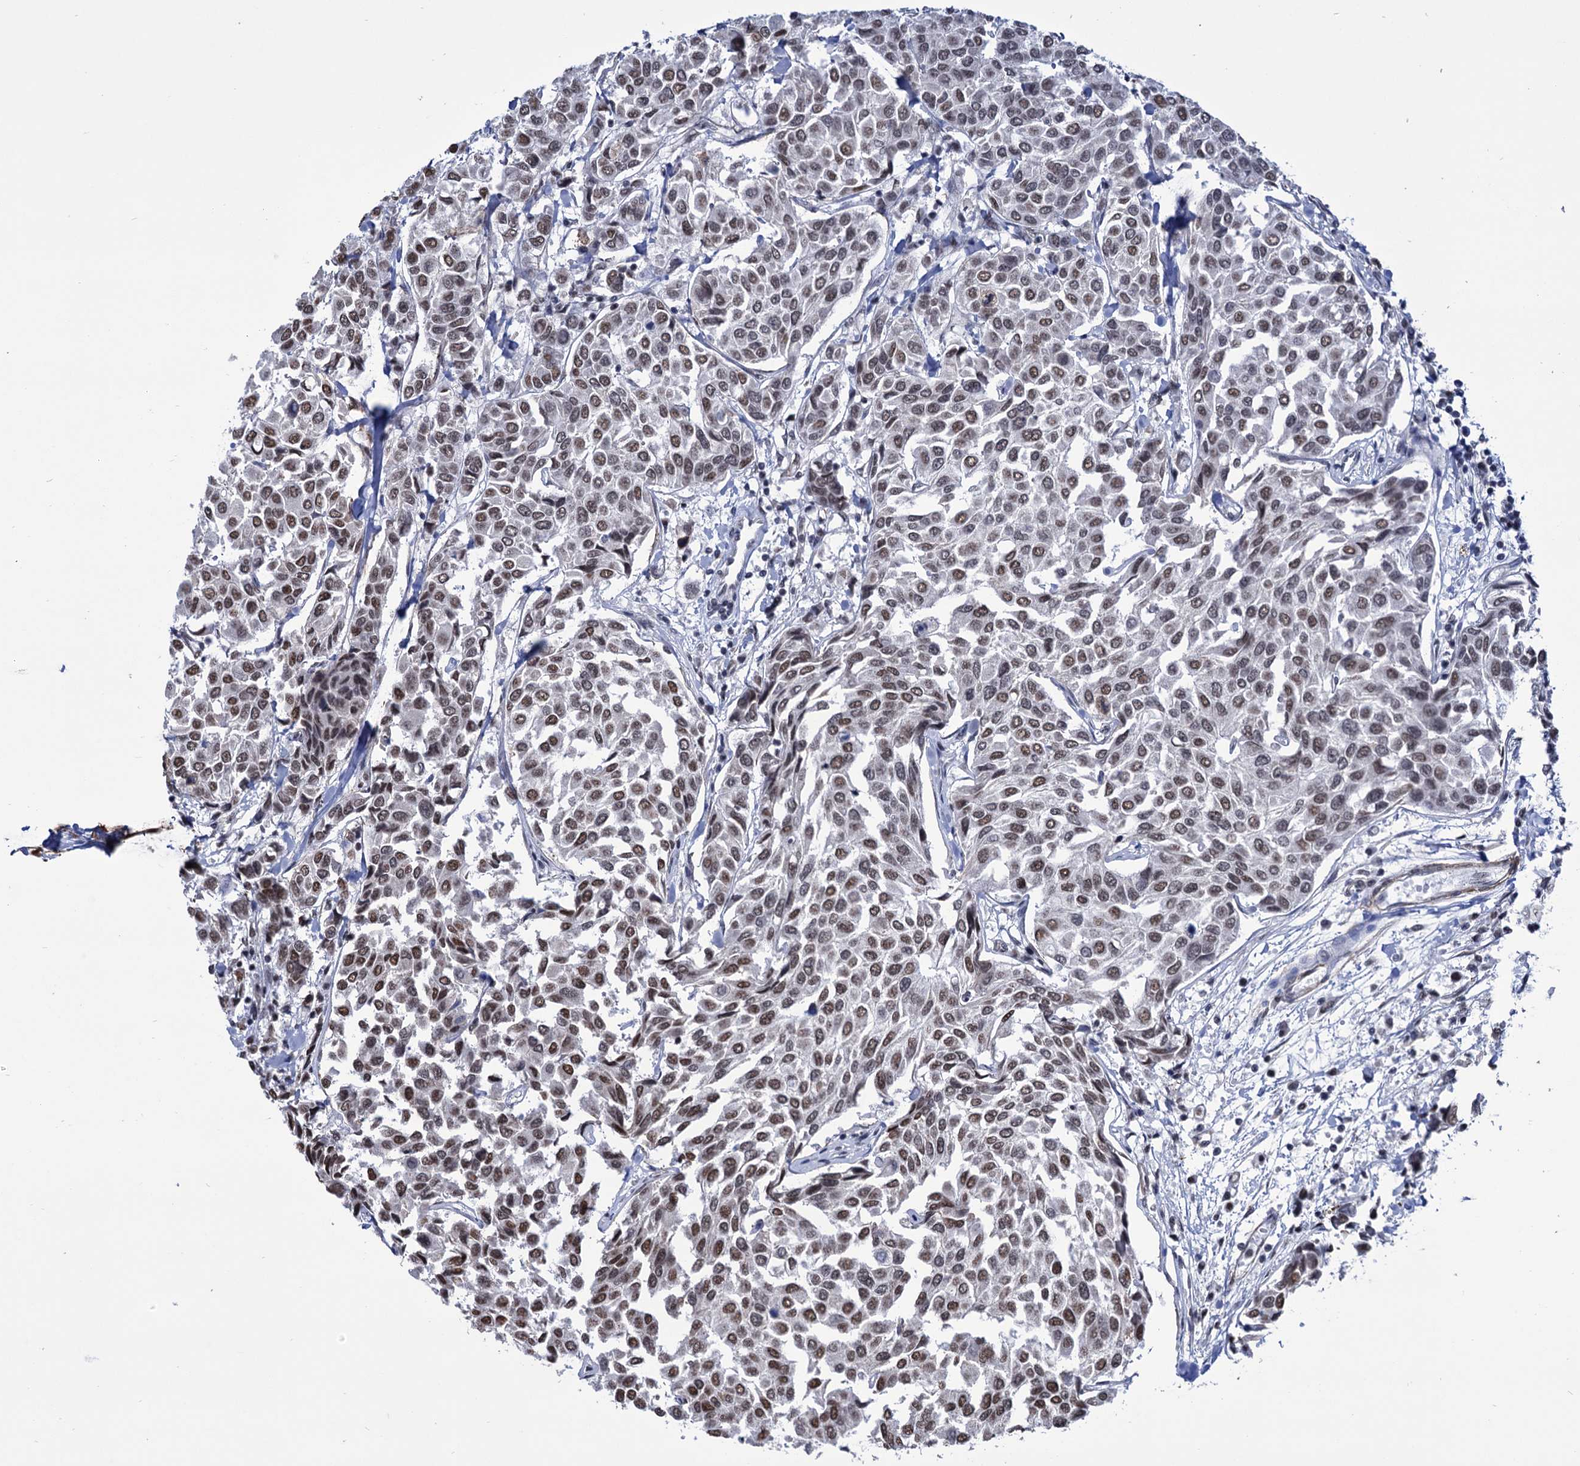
{"staining": {"intensity": "moderate", "quantity": ">75%", "location": "nuclear"}, "tissue": "breast cancer", "cell_type": "Tumor cells", "image_type": "cancer", "snomed": [{"axis": "morphology", "description": "Duct carcinoma"}, {"axis": "topography", "description": "Breast"}], "caption": "This micrograph demonstrates immunohistochemistry (IHC) staining of human breast infiltrating ductal carcinoma, with medium moderate nuclear expression in about >75% of tumor cells.", "gene": "ABHD10", "patient": {"sex": "female", "age": 55}}